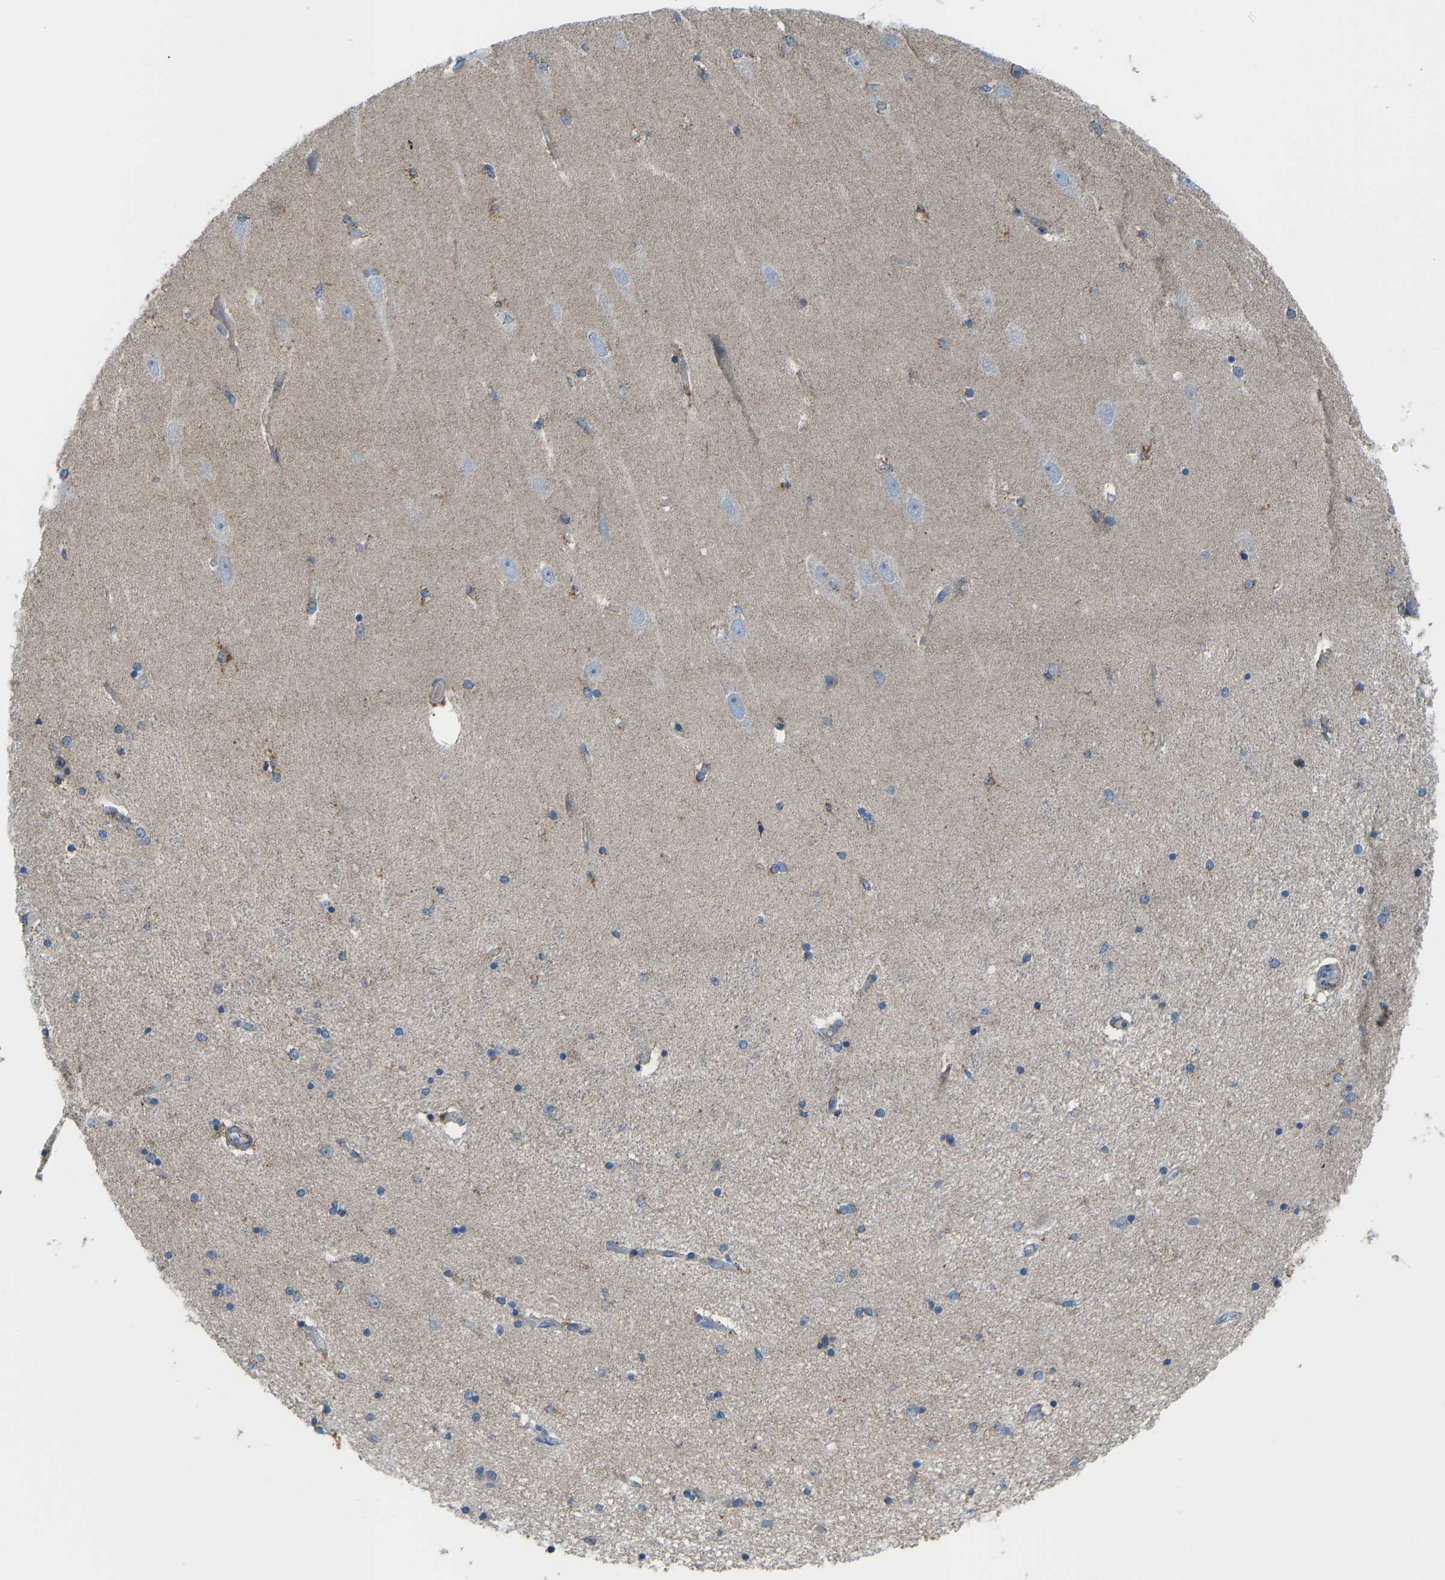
{"staining": {"intensity": "moderate", "quantity": "<25%", "location": "cytoplasmic/membranous"}, "tissue": "hippocampus", "cell_type": "Glial cells", "image_type": "normal", "snomed": [{"axis": "morphology", "description": "Normal tissue, NOS"}, {"axis": "topography", "description": "Hippocampus"}], "caption": "Glial cells show moderate cytoplasmic/membranous positivity in about <25% of cells in benign hippocampus. The staining was performed using DAB, with brown indicating positive protein expression. Nuclei are stained blue with hematoxylin.", "gene": "SMIM20", "patient": {"sex": "female", "age": 54}}